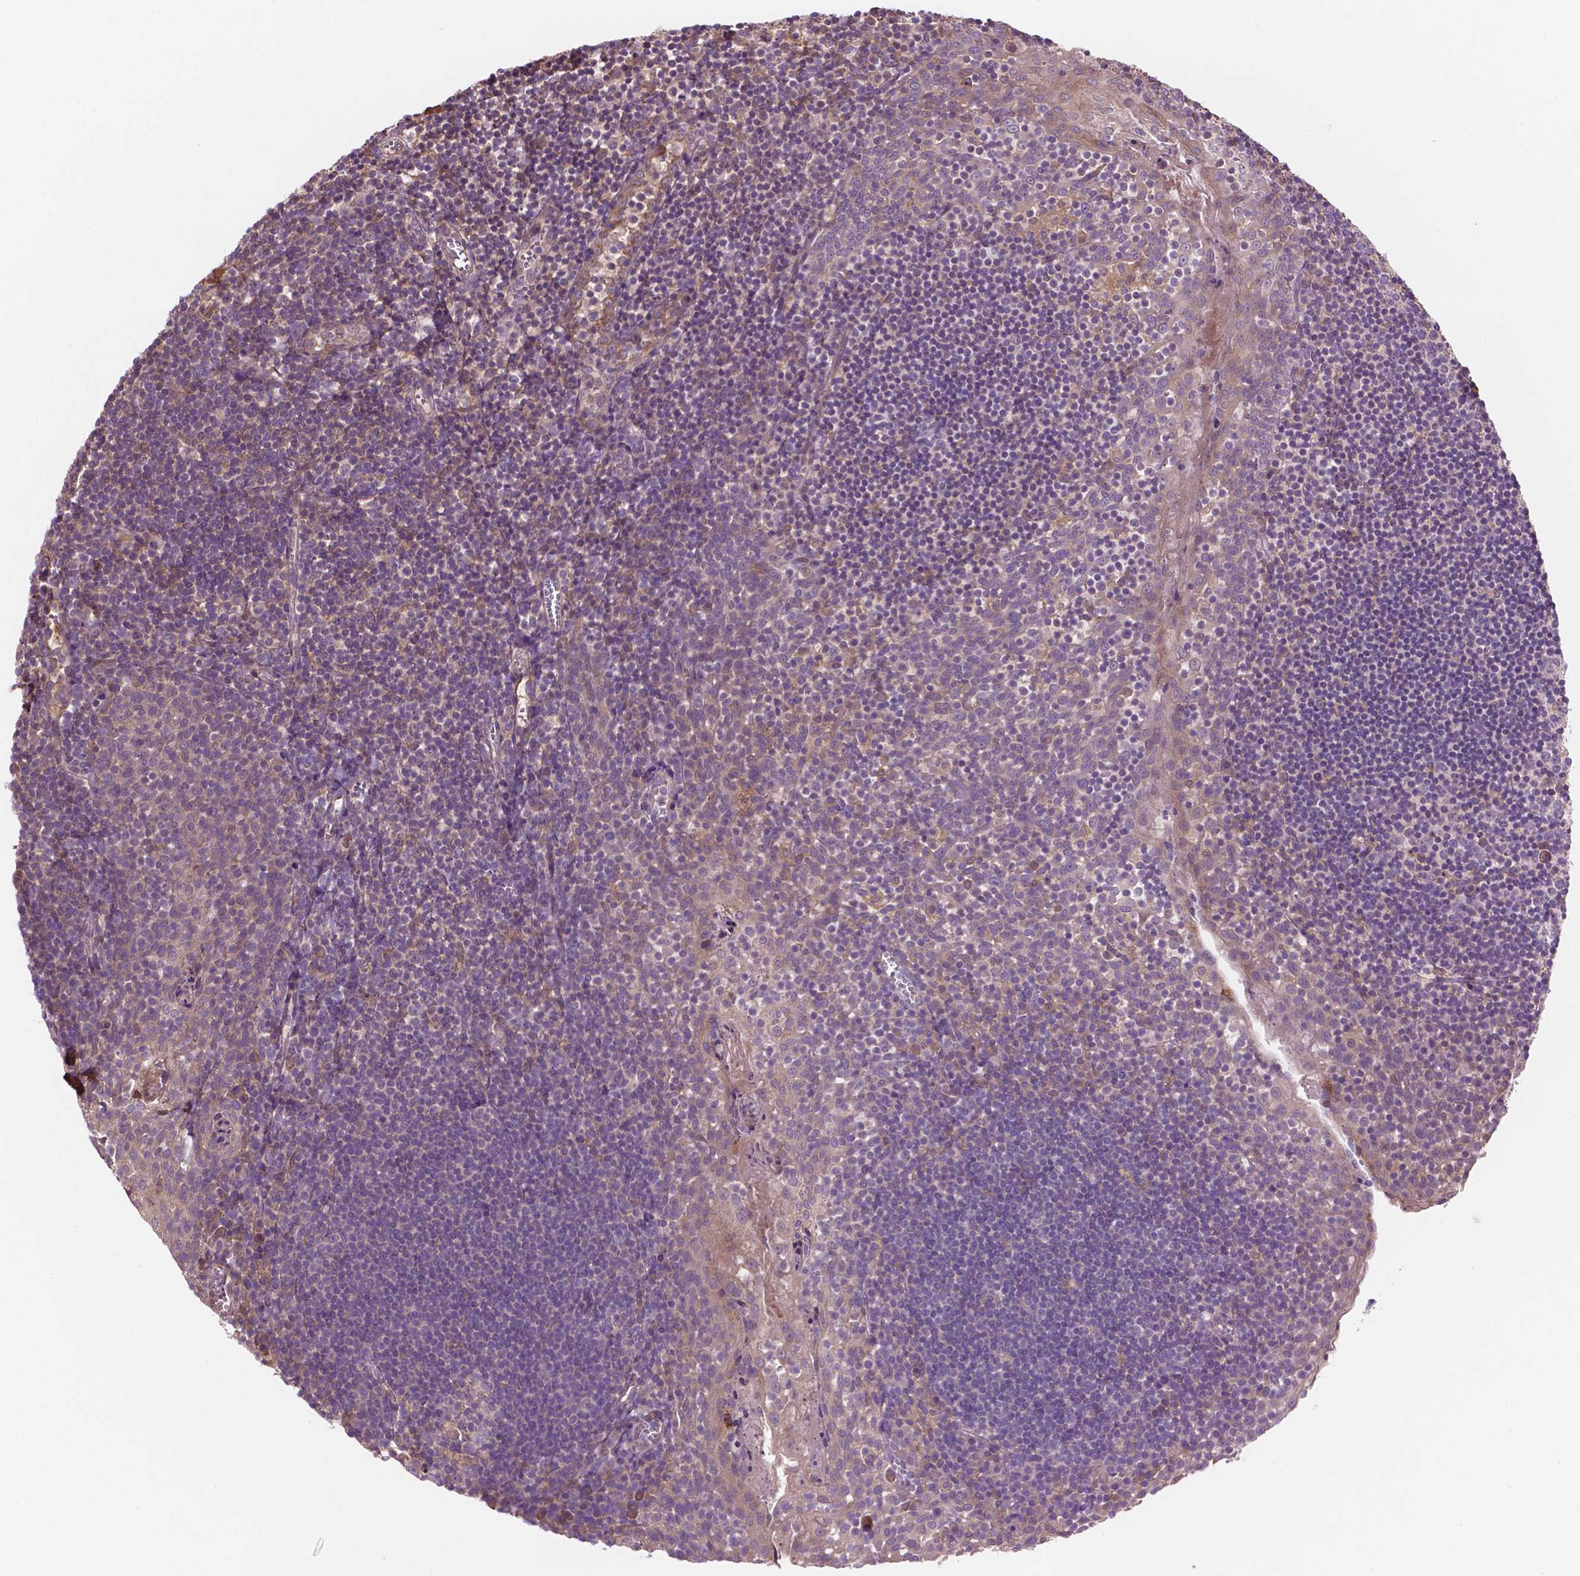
{"staining": {"intensity": "weak", "quantity": "<25%", "location": "cytoplasmic/membranous"}, "tissue": "lymph node", "cell_type": "Non-germinal center cells", "image_type": "normal", "snomed": [{"axis": "morphology", "description": "Normal tissue, NOS"}, {"axis": "topography", "description": "Lymph node"}], "caption": "Human lymph node stained for a protein using immunohistochemistry demonstrates no positivity in non-germinal center cells.", "gene": "GJA9", "patient": {"sex": "female", "age": 21}}